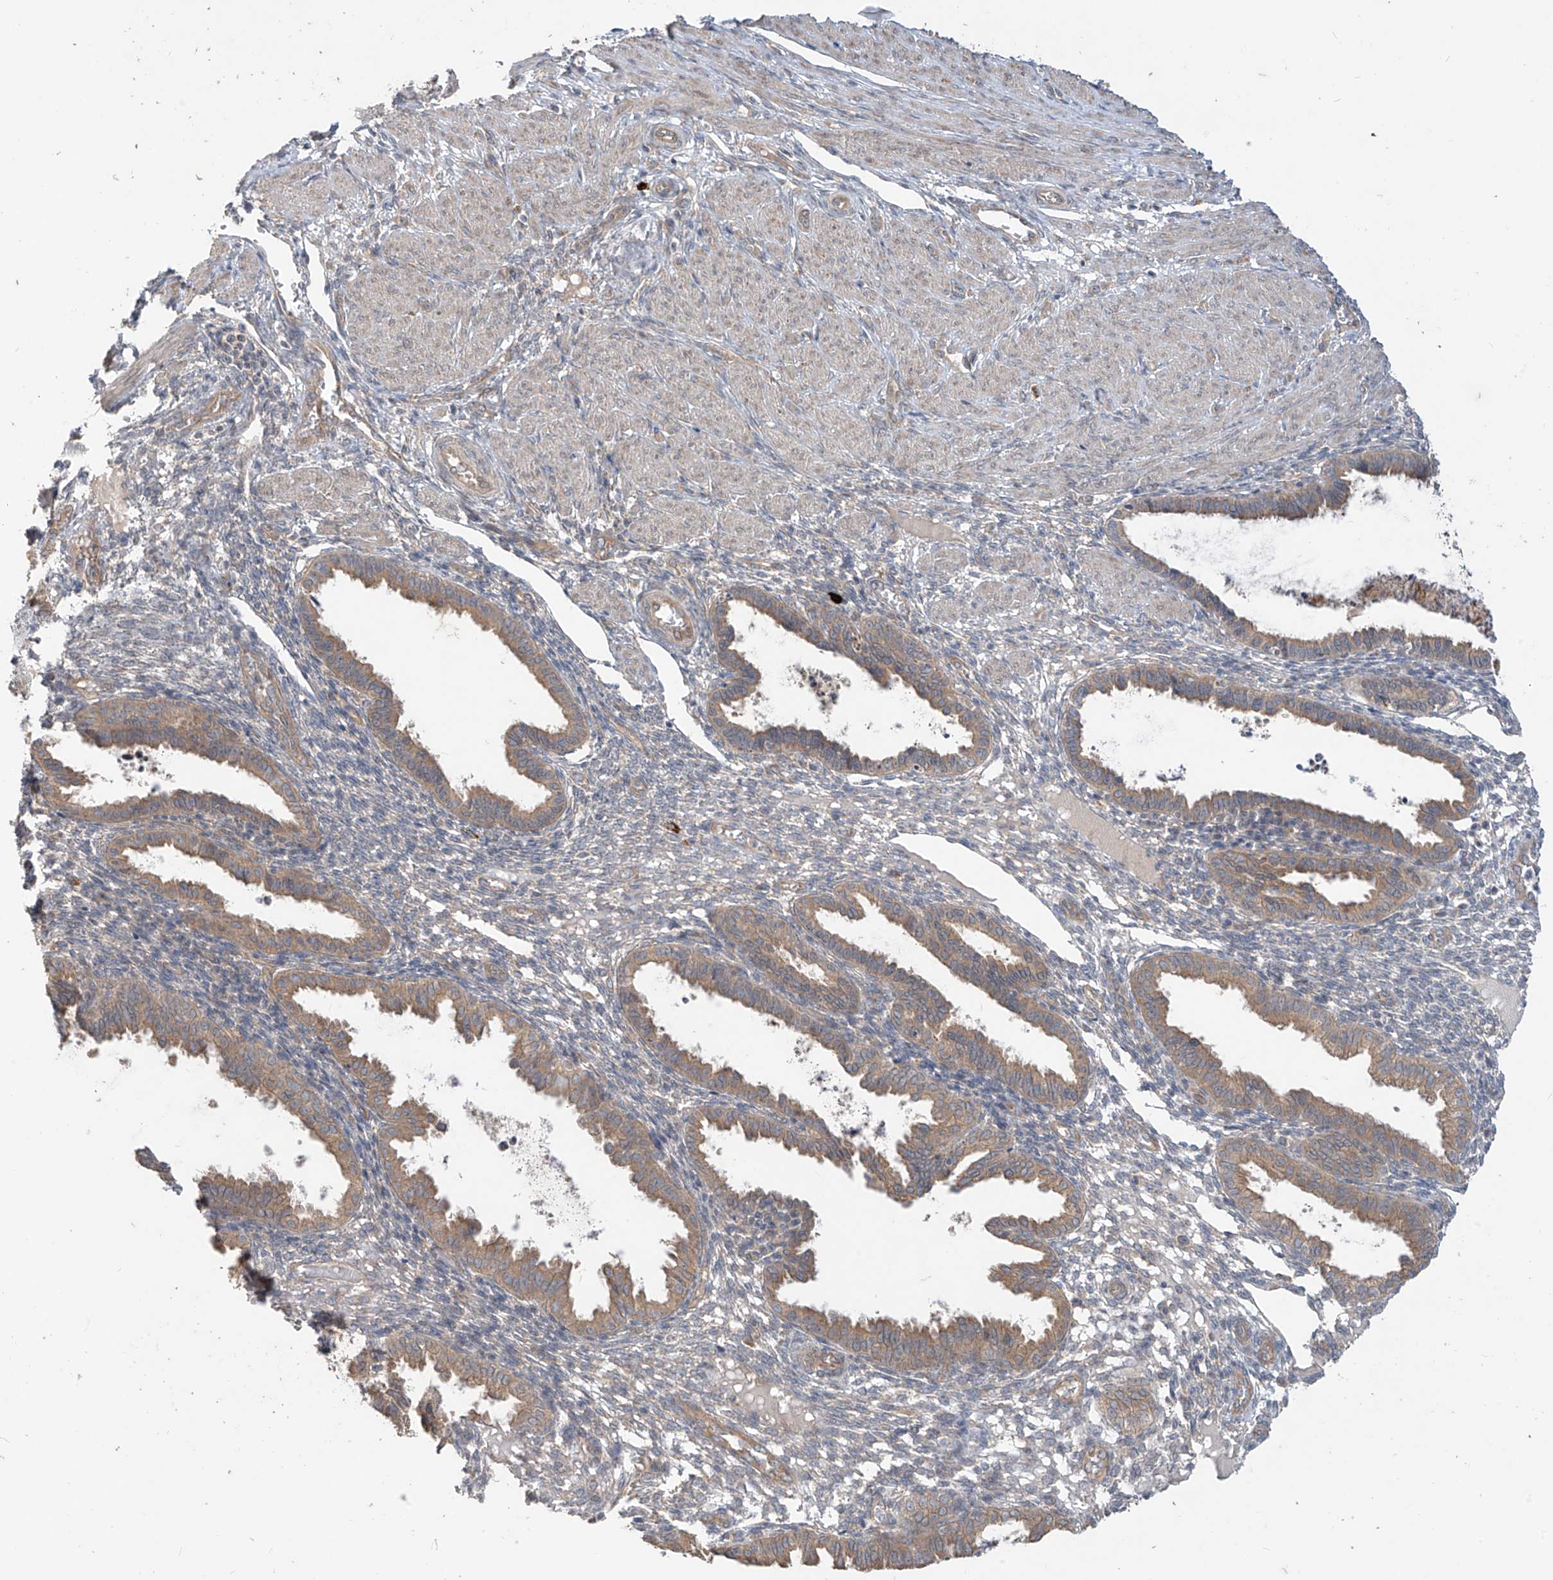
{"staining": {"intensity": "weak", "quantity": "<25%", "location": "cytoplasmic/membranous"}, "tissue": "endometrium", "cell_type": "Cells in endometrial stroma", "image_type": "normal", "snomed": [{"axis": "morphology", "description": "Normal tissue, NOS"}, {"axis": "topography", "description": "Endometrium"}], "caption": "This is an IHC micrograph of unremarkable endometrium. There is no expression in cells in endometrial stroma.", "gene": "MTUS2", "patient": {"sex": "female", "age": 33}}